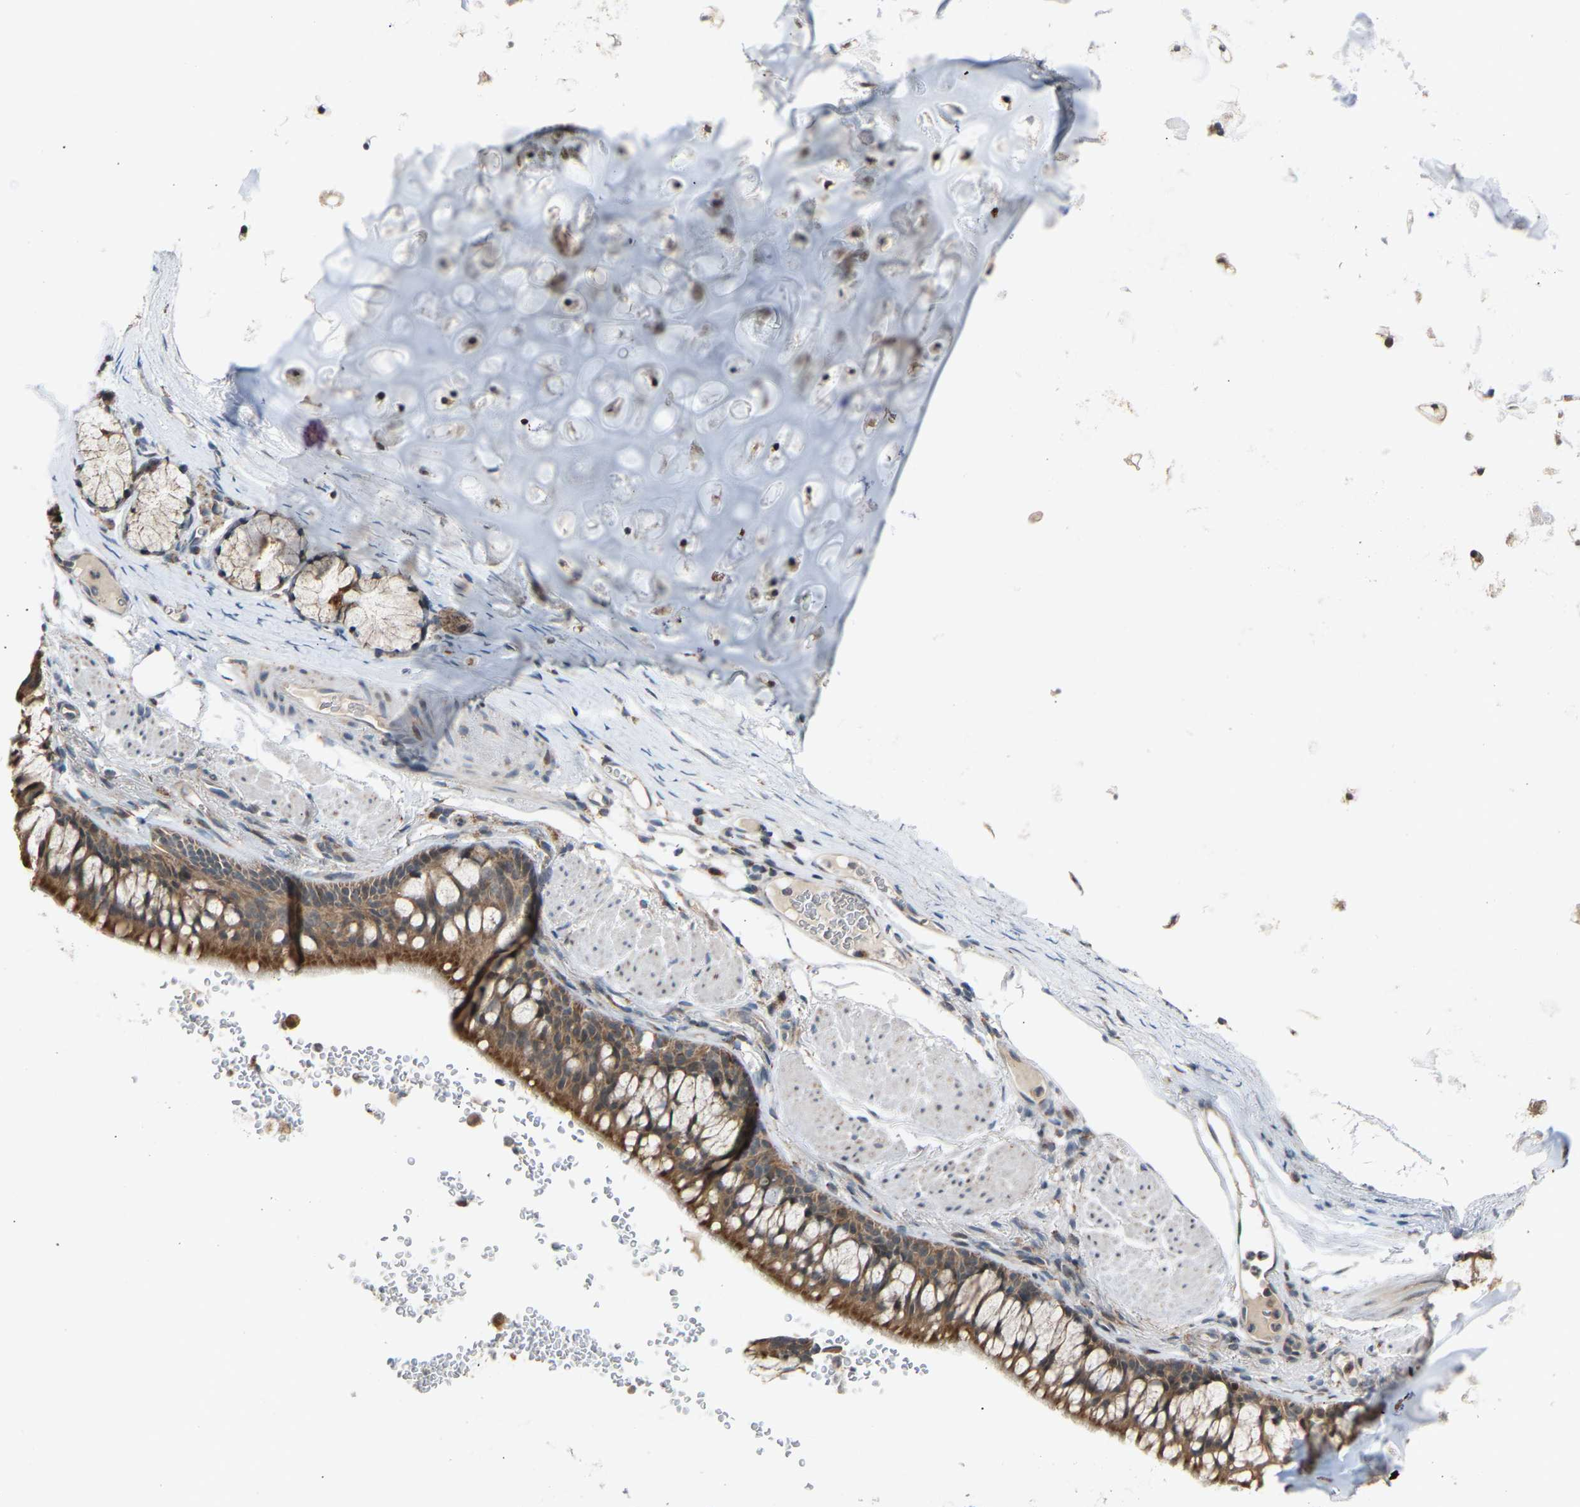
{"staining": {"intensity": "moderate", "quantity": ">75%", "location": "cytoplasmic/membranous"}, "tissue": "bronchus", "cell_type": "Respiratory epithelial cells", "image_type": "normal", "snomed": [{"axis": "morphology", "description": "Normal tissue, NOS"}, {"axis": "topography", "description": "Cartilage tissue"}, {"axis": "topography", "description": "Bronchus"}], "caption": "Respiratory epithelial cells display medium levels of moderate cytoplasmic/membranous expression in about >75% of cells in benign bronchus. The protein of interest is shown in brown color, while the nuclei are stained blue.", "gene": "SLIRP", "patient": {"sex": "female", "age": 53}}